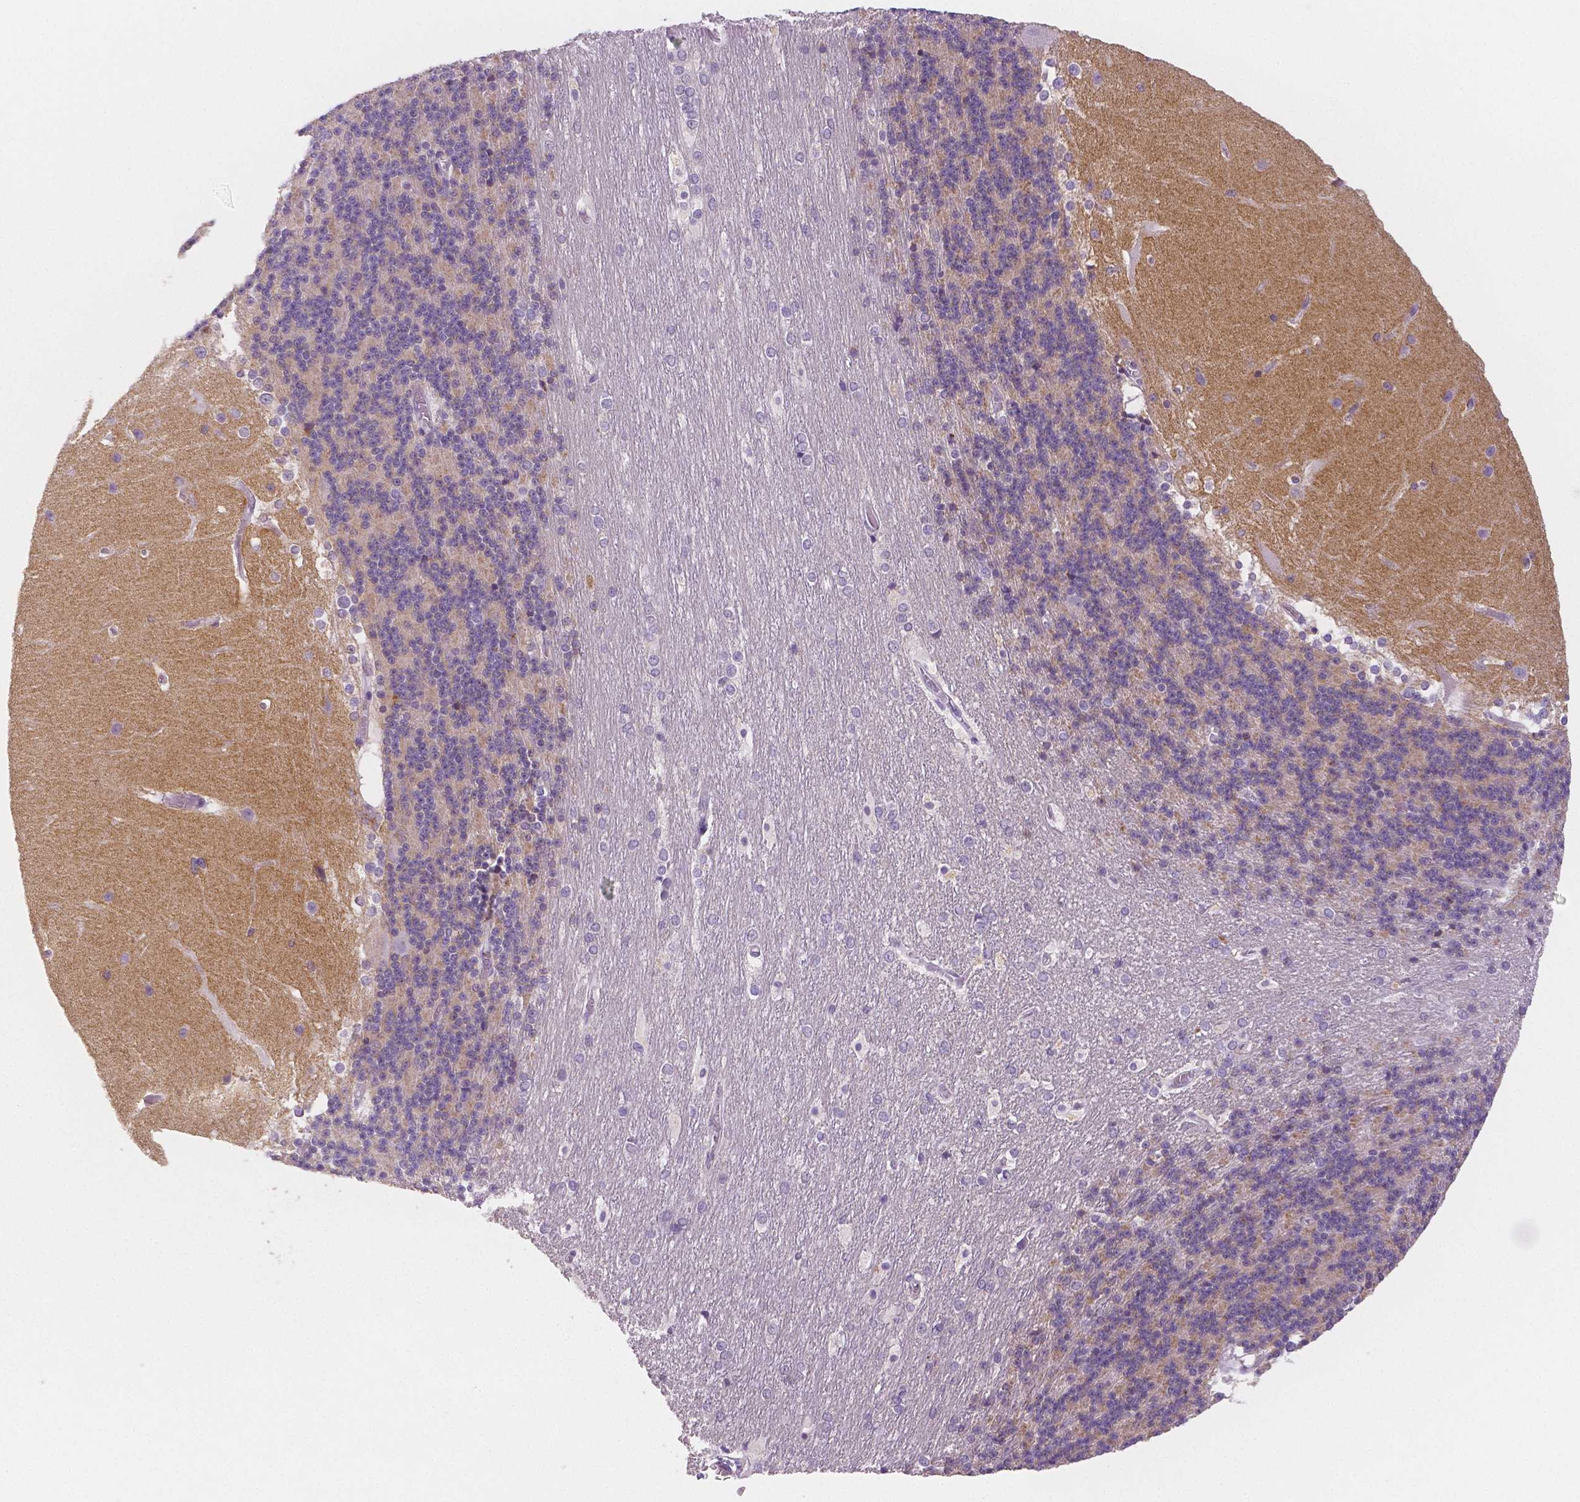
{"staining": {"intensity": "moderate", "quantity": "25%-75%", "location": "cytoplasmic/membranous"}, "tissue": "cerebellum", "cell_type": "Cells in granular layer", "image_type": "normal", "snomed": [{"axis": "morphology", "description": "Normal tissue, NOS"}, {"axis": "topography", "description": "Cerebellum"}], "caption": "Protein analysis of benign cerebellum exhibits moderate cytoplasmic/membranous staining in about 25%-75% of cells in granular layer. (DAB IHC, brown staining for protein, blue staining for nuclei).", "gene": "TSPAN7", "patient": {"sex": "female", "age": 19}}